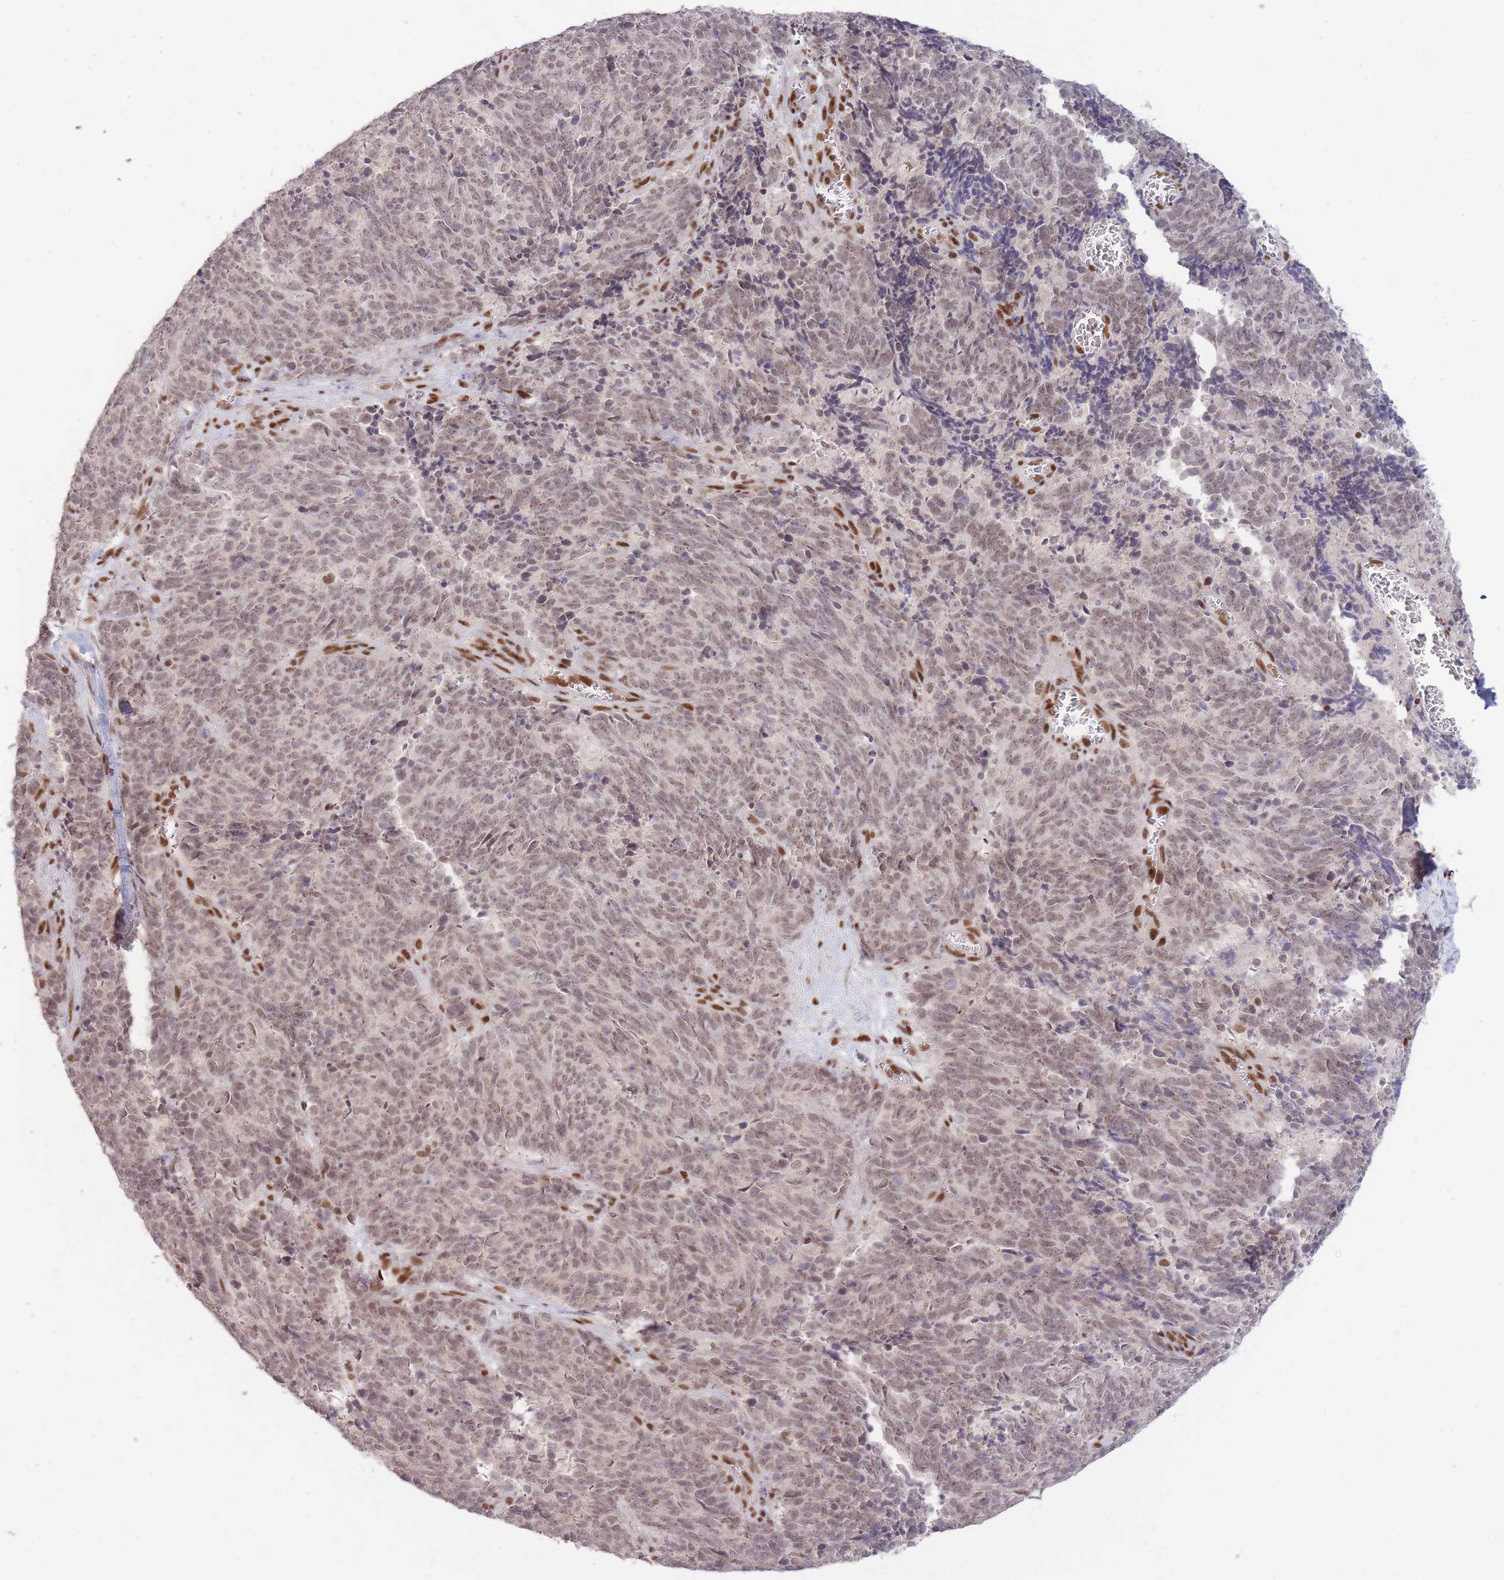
{"staining": {"intensity": "moderate", "quantity": ">75%", "location": "nuclear"}, "tissue": "cervical cancer", "cell_type": "Tumor cells", "image_type": "cancer", "snomed": [{"axis": "morphology", "description": "Squamous cell carcinoma, NOS"}, {"axis": "topography", "description": "Cervix"}], "caption": "Immunohistochemistry image of neoplastic tissue: human cervical cancer (squamous cell carcinoma) stained using immunohistochemistry (IHC) reveals medium levels of moderate protein expression localized specifically in the nuclear of tumor cells, appearing as a nuclear brown color.", "gene": "CARD8", "patient": {"sex": "female", "age": 29}}